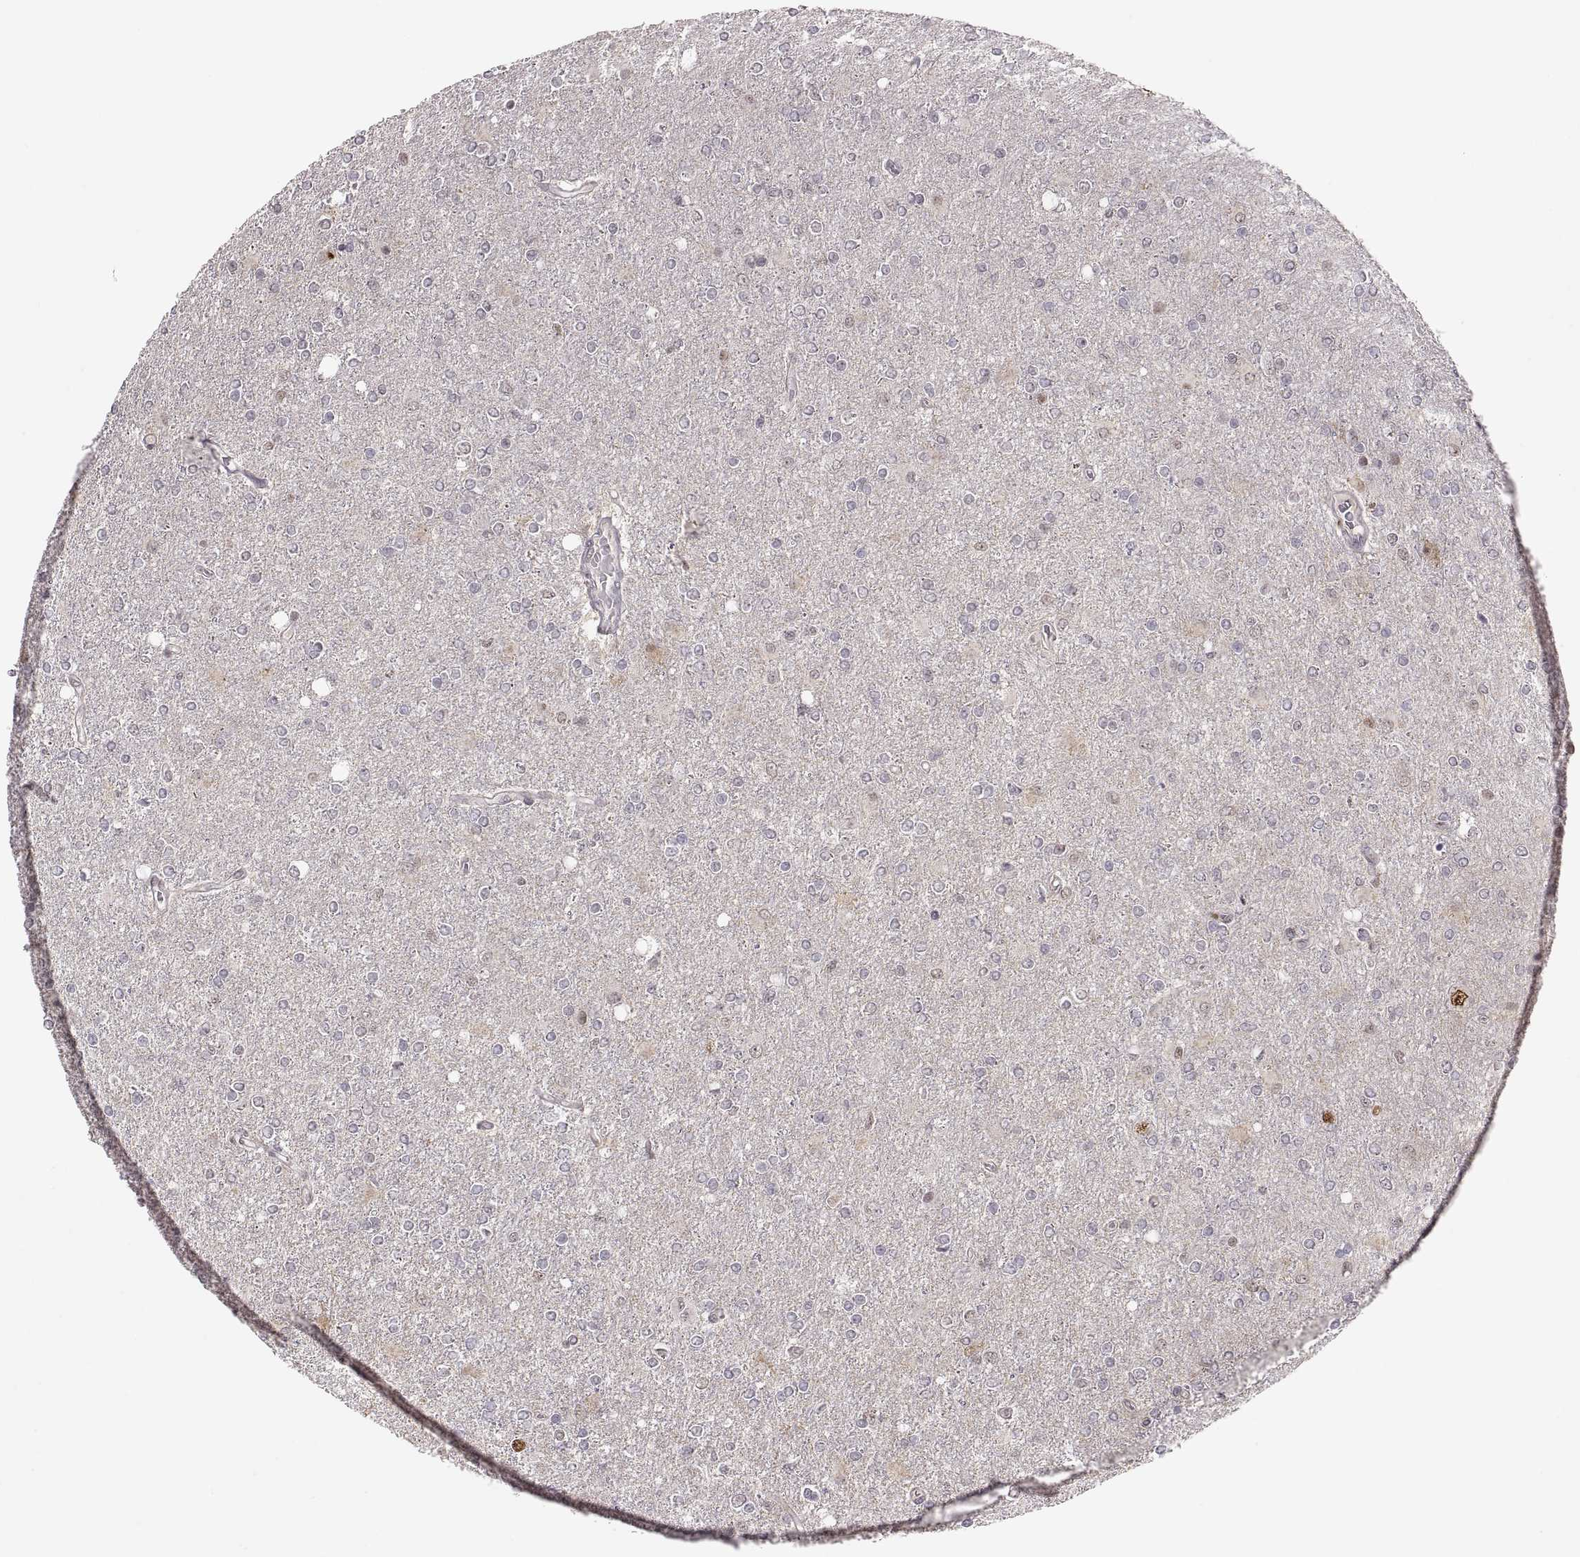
{"staining": {"intensity": "negative", "quantity": "none", "location": "none"}, "tissue": "glioma", "cell_type": "Tumor cells", "image_type": "cancer", "snomed": [{"axis": "morphology", "description": "Glioma, malignant, High grade"}, {"axis": "topography", "description": "Cerebral cortex"}], "caption": "Immunohistochemistry histopathology image of neoplastic tissue: malignant glioma (high-grade) stained with DAB exhibits no significant protein expression in tumor cells.", "gene": "SNAI1", "patient": {"sex": "male", "age": 70}}